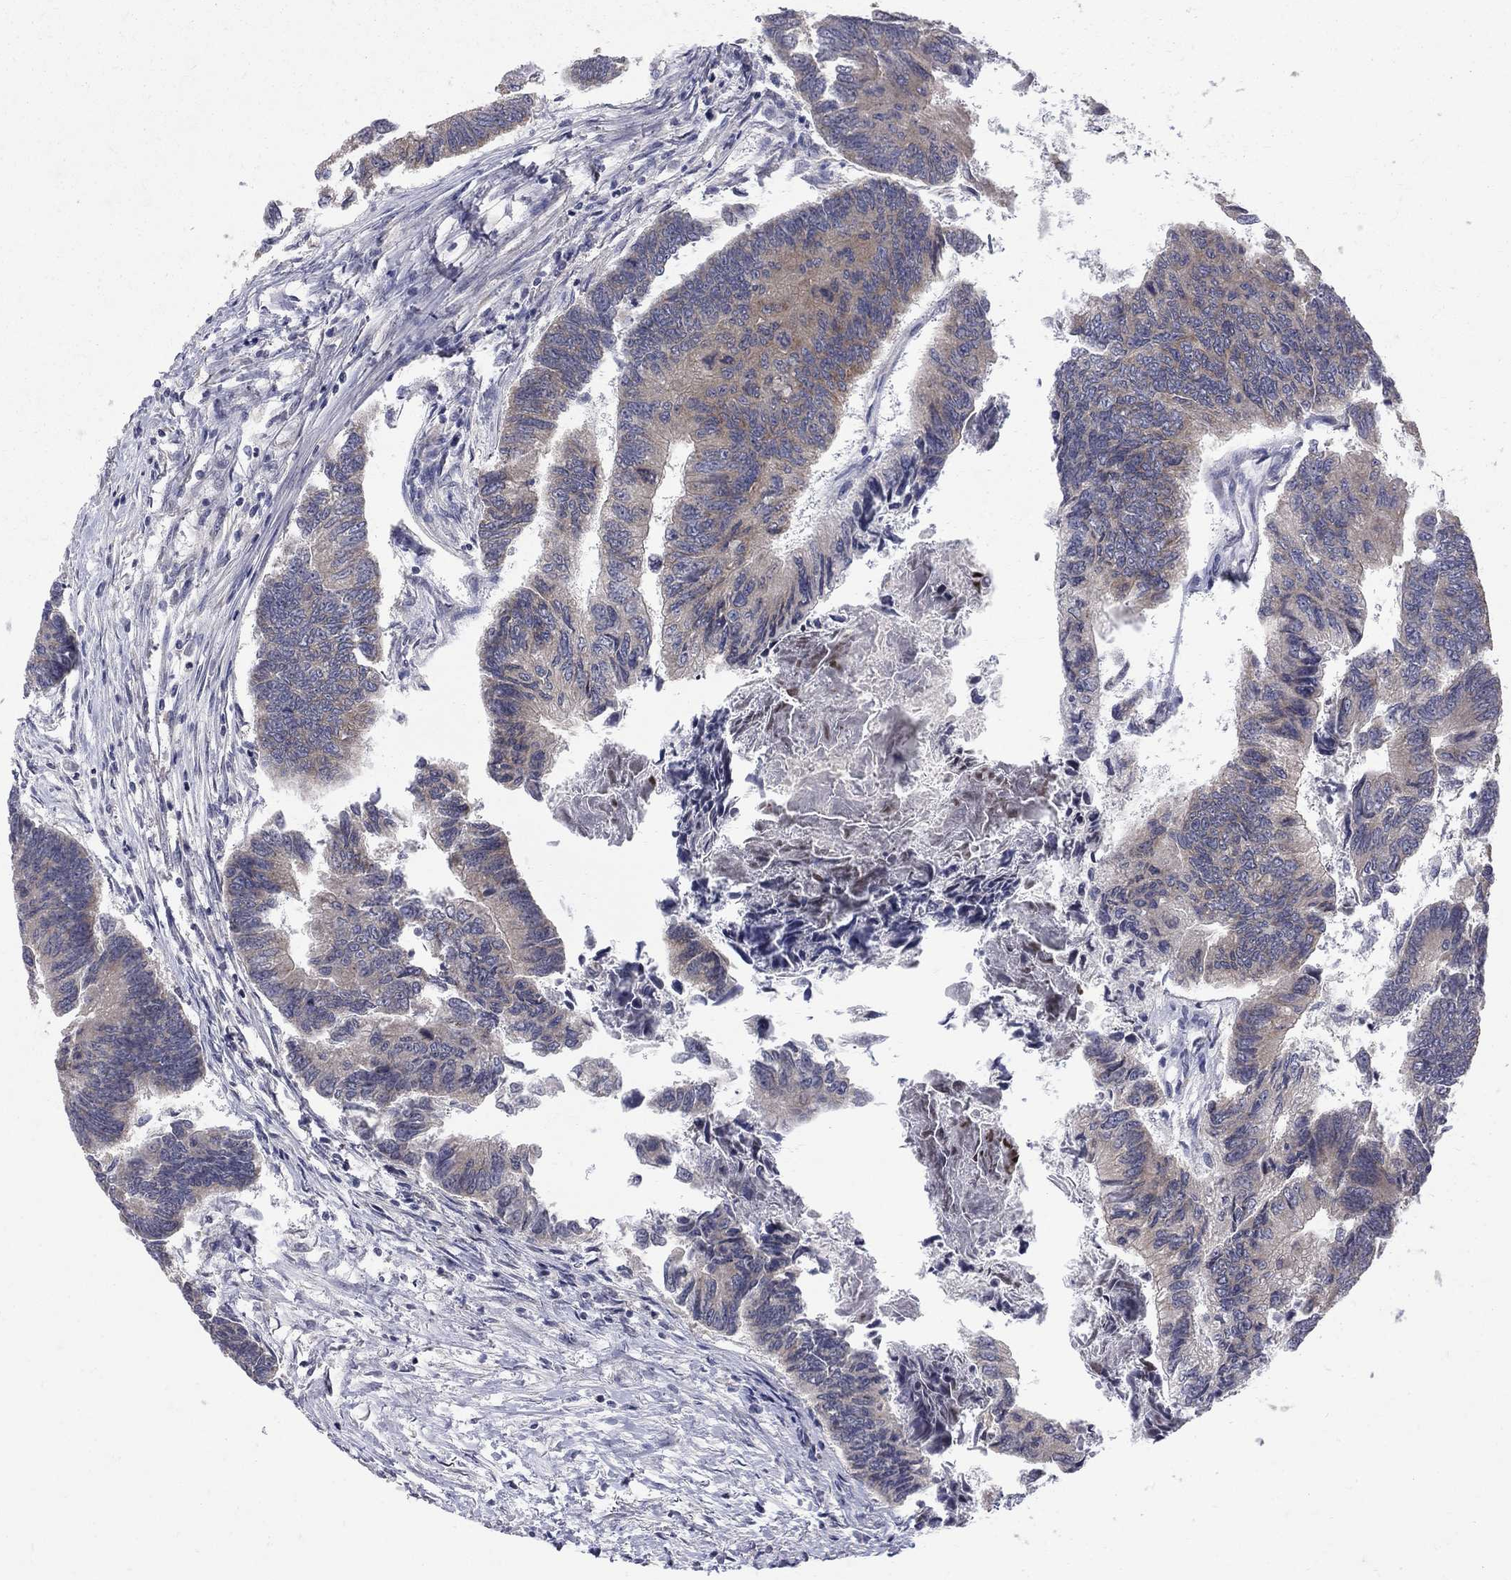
{"staining": {"intensity": "weak", "quantity": "<25%", "location": "cytoplasmic/membranous"}, "tissue": "colorectal cancer", "cell_type": "Tumor cells", "image_type": "cancer", "snomed": [{"axis": "morphology", "description": "Adenocarcinoma, NOS"}, {"axis": "topography", "description": "Colon"}], "caption": "Immunohistochemistry of colorectal adenocarcinoma displays no staining in tumor cells.", "gene": "SH2B1", "patient": {"sex": "female", "age": 65}}